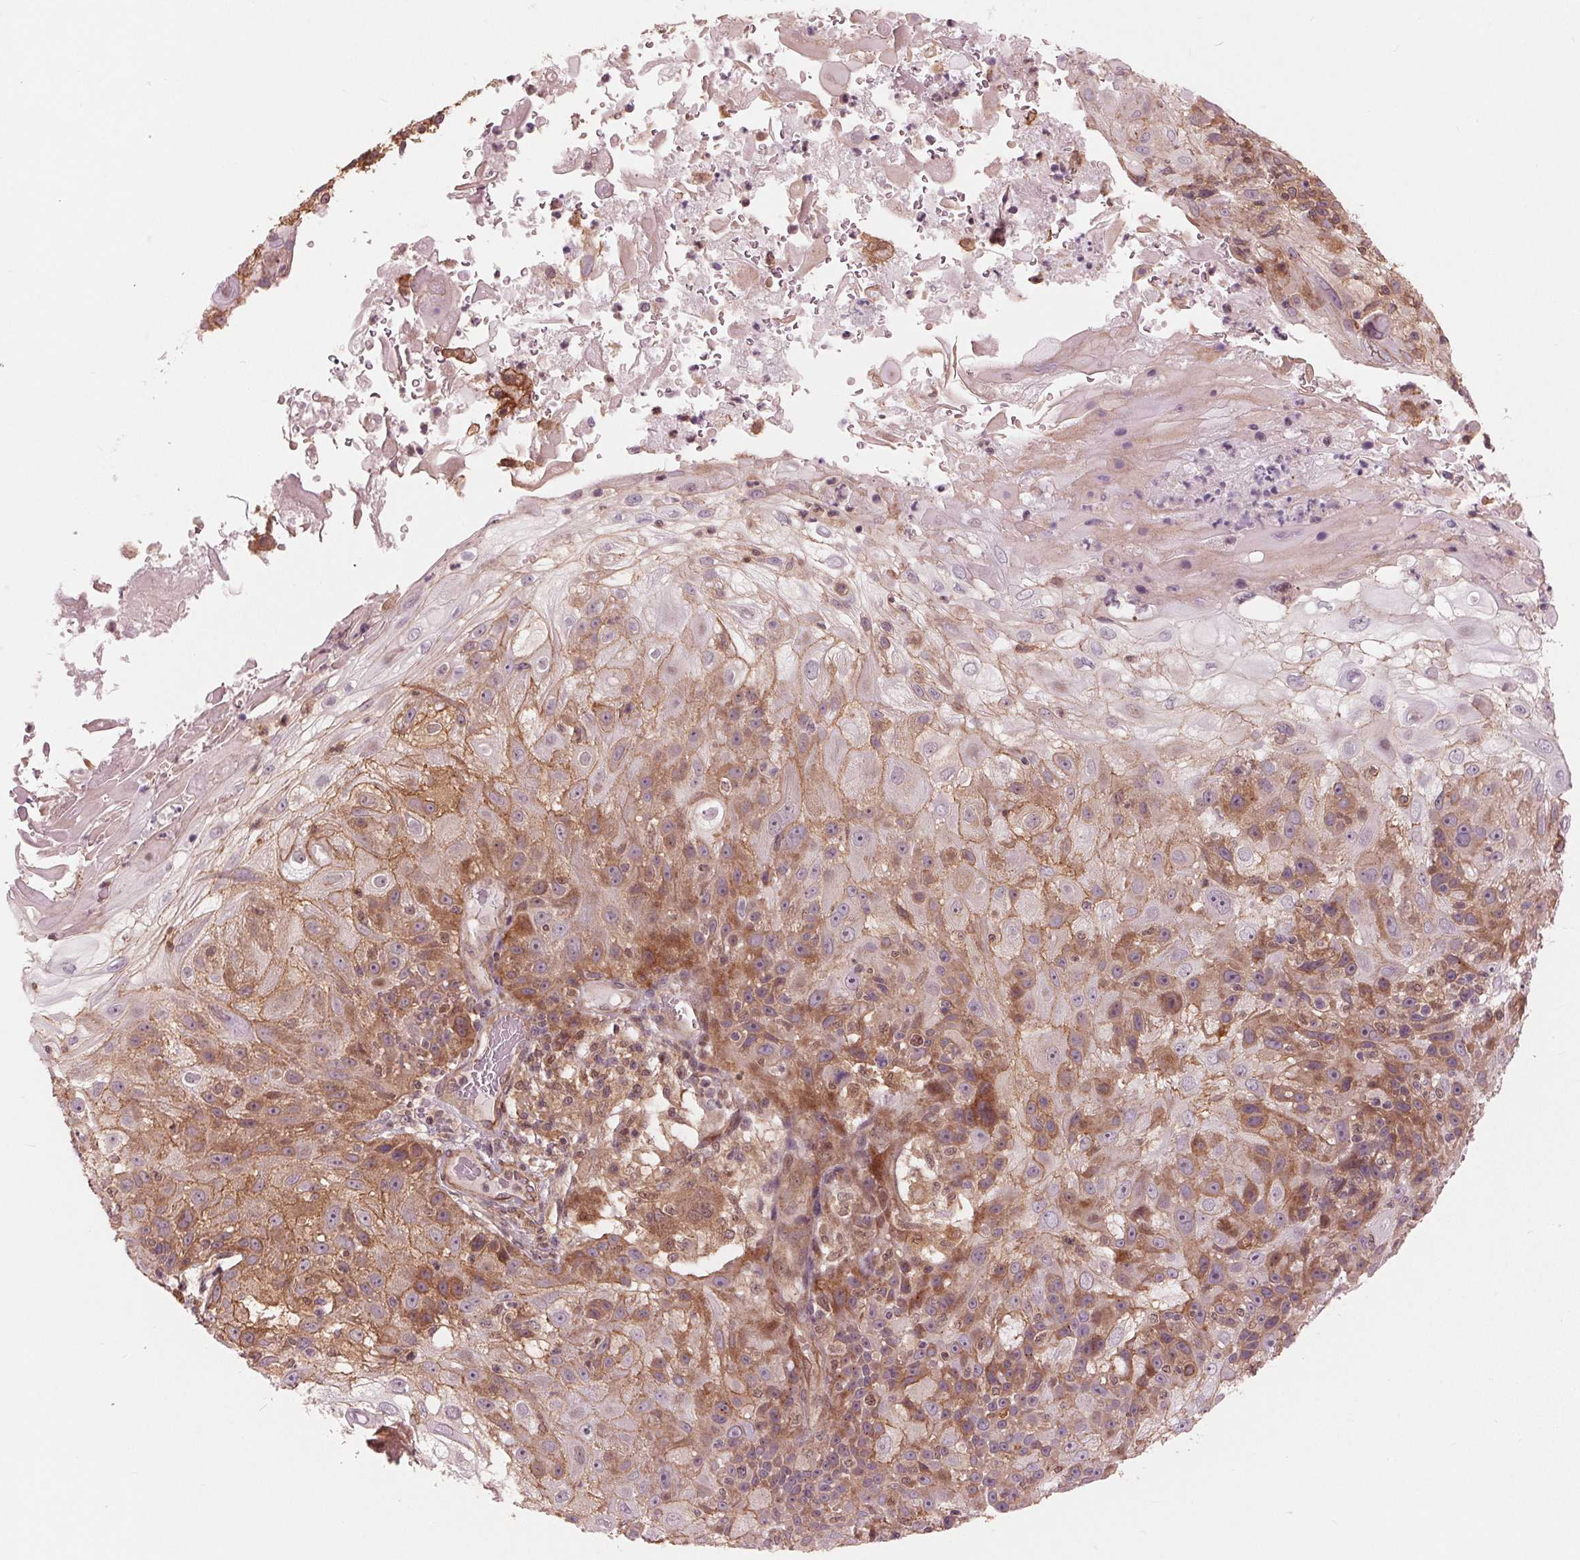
{"staining": {"intensity": "moderate", "quantity": "25%-75%", "location": "cytoplasmic/membranous"}, "tissue": "skin cancer", "cell_type": "Tumor cells", "image_type": "cancer", "snomed": [{"axis": "morphology", "description": "Normal tissue, NOS"}, {"axis": "morphology", "description": "Squamous cell carcinoma, NOS"}, {"axis": "topography", "description": "Skin"}], "caption": "Protein positivity by IHC exhibits moderate cytoplasmic/membranous positivity in about 25%-75% of tumor cells in skin cancer (squamous cell carcinoma).", "gene": "TXNIP", "patient": {"sex": "female", "age": 83}}